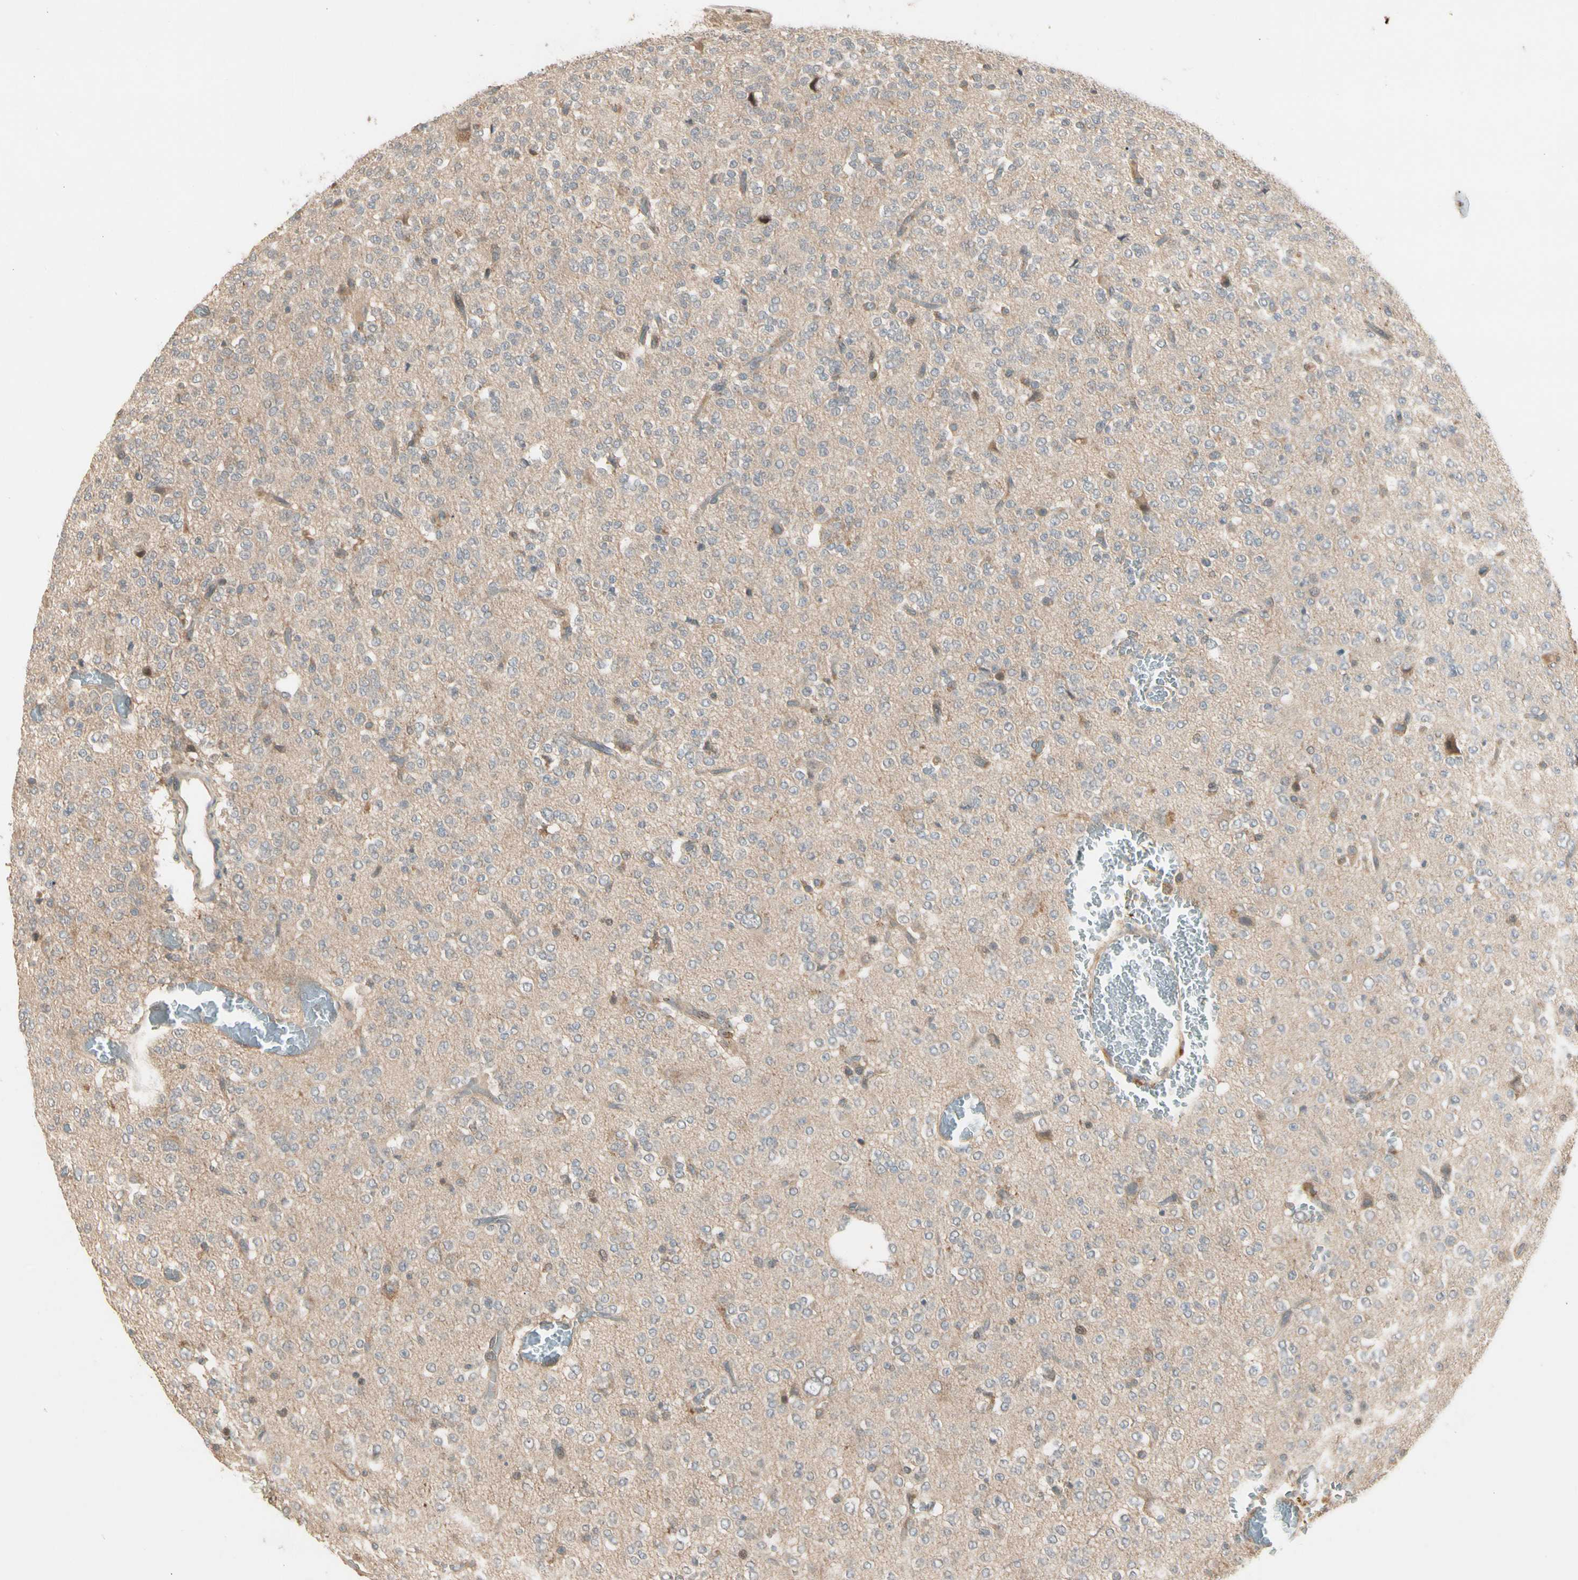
{"staining": {"intensity": "weak", "quantity": "<25%", "location": "cytoplasmic/membranous"}, "tissue": "glioma", "cell_type": "Tumor cells", "image_type": "cancer", "snomed": [{"axis": "morphology", "description": "Glioma, malignant, Low grade"}, {"axis": "topography", "description": "Brain"}], "caption": "An immunohistochemistry (IHC) micrograph of malignant low-grade glioma is shown. There is no staining in tumor cells of malignant low-grade glioma.", "gene": "ATG4C", "patient": {"sex": "male", "age": 38}}